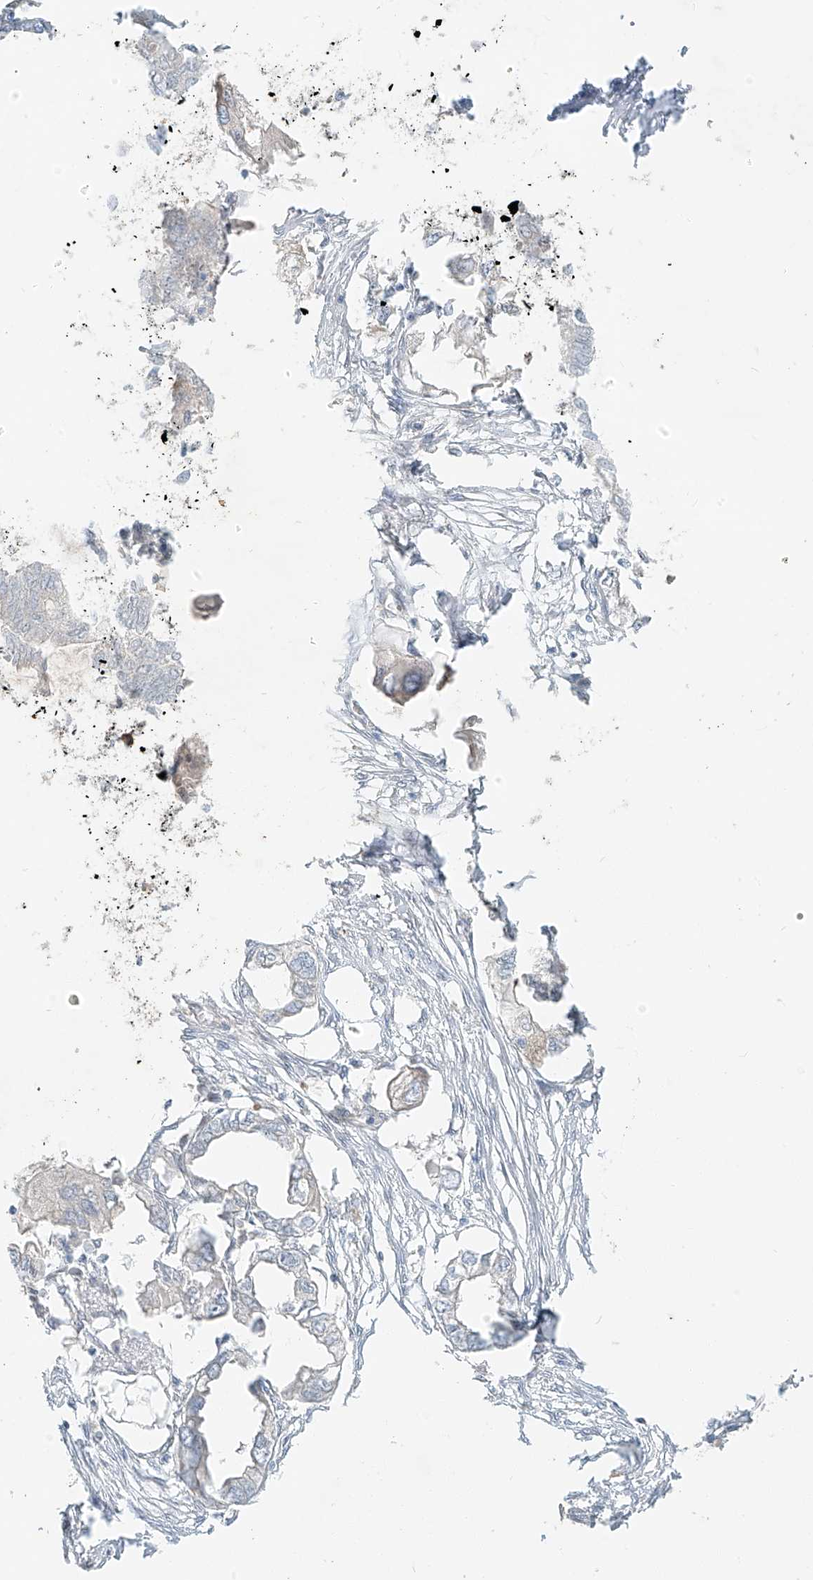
{"staining": {"intensity": "negative", "quantity": "none", "location": "none"}, "tissue": "endometrial cancer", "cell_type": "Tumor cells", "image_type": "cancer", "snomed": [{"axis": "morphology", "description": "Adenocarcinoma, NOS"}, {"axis": "morphology", "description": "Adenocarcinoma, metastatic, NOS"}, {"axis": "topography", "description": "Adipose tissue"}, {"axis": "topography", "description": "Endometrium"}], "caption": "The IHC photomicrograph has no significant expression in tumor cells of endometrial metastatic adenocarcinoma tissue. (Stains: DAB immunohistochemistry with hematoxylin counter stain, Microscopy: brightfield microscopy at high magnification).", "gene": "ZNF774", "patient": {"sex": "female", "age": 67}}